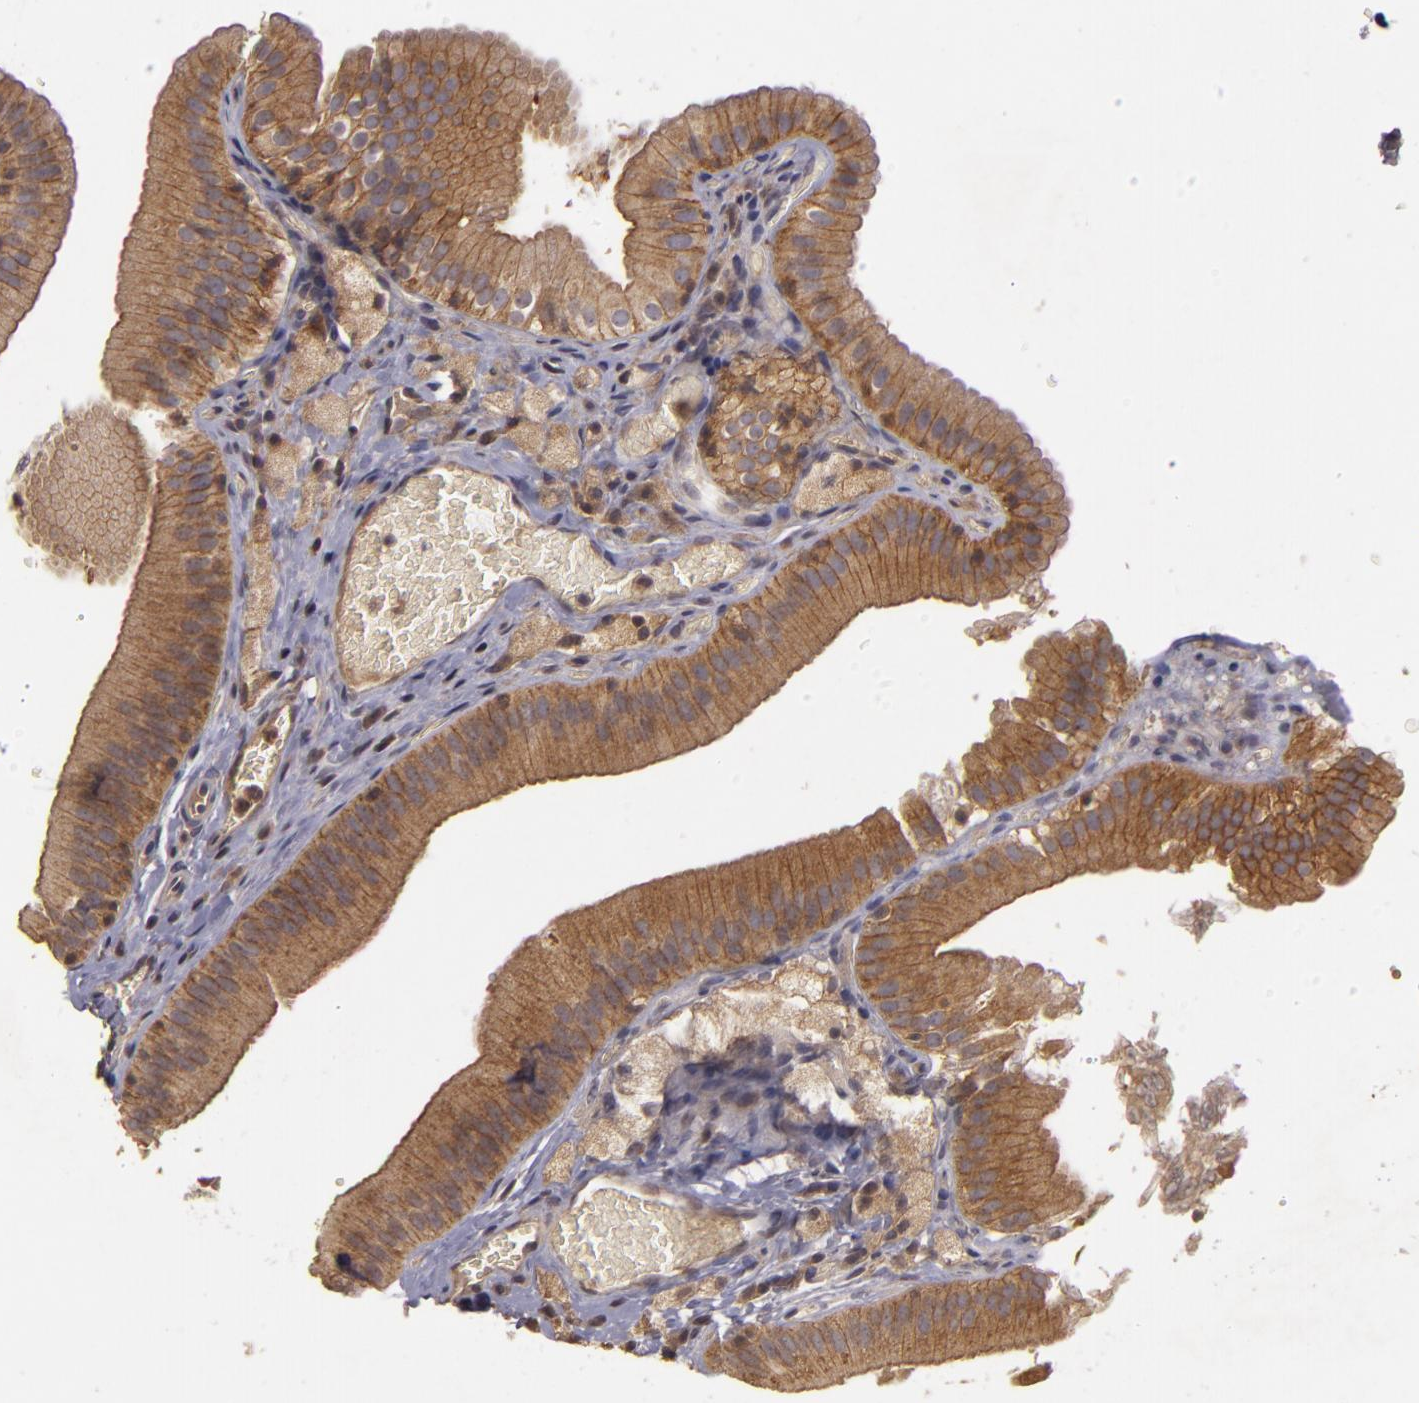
{"staining": {"intensity": "strong", "quantity": ">75%", "location": "cytoplasmic/membranous"}, "tissue": "gallbladder", "cell_type": "Glandular cells", "image_type": "normal", "snomed": [{"axis": "morphology", "description": "Normal tissue, NOS"}, {"axis": "topography", "description": "Gallbladder"}], "caption": "Immunohistochemical staining of normal human gallbladder demonstrates strong cytoplasmic/membranous protein staining in approximately >75% of glandular cells.", "gene": "HRAS", "patient": {"sex": "female", "age": 24}}